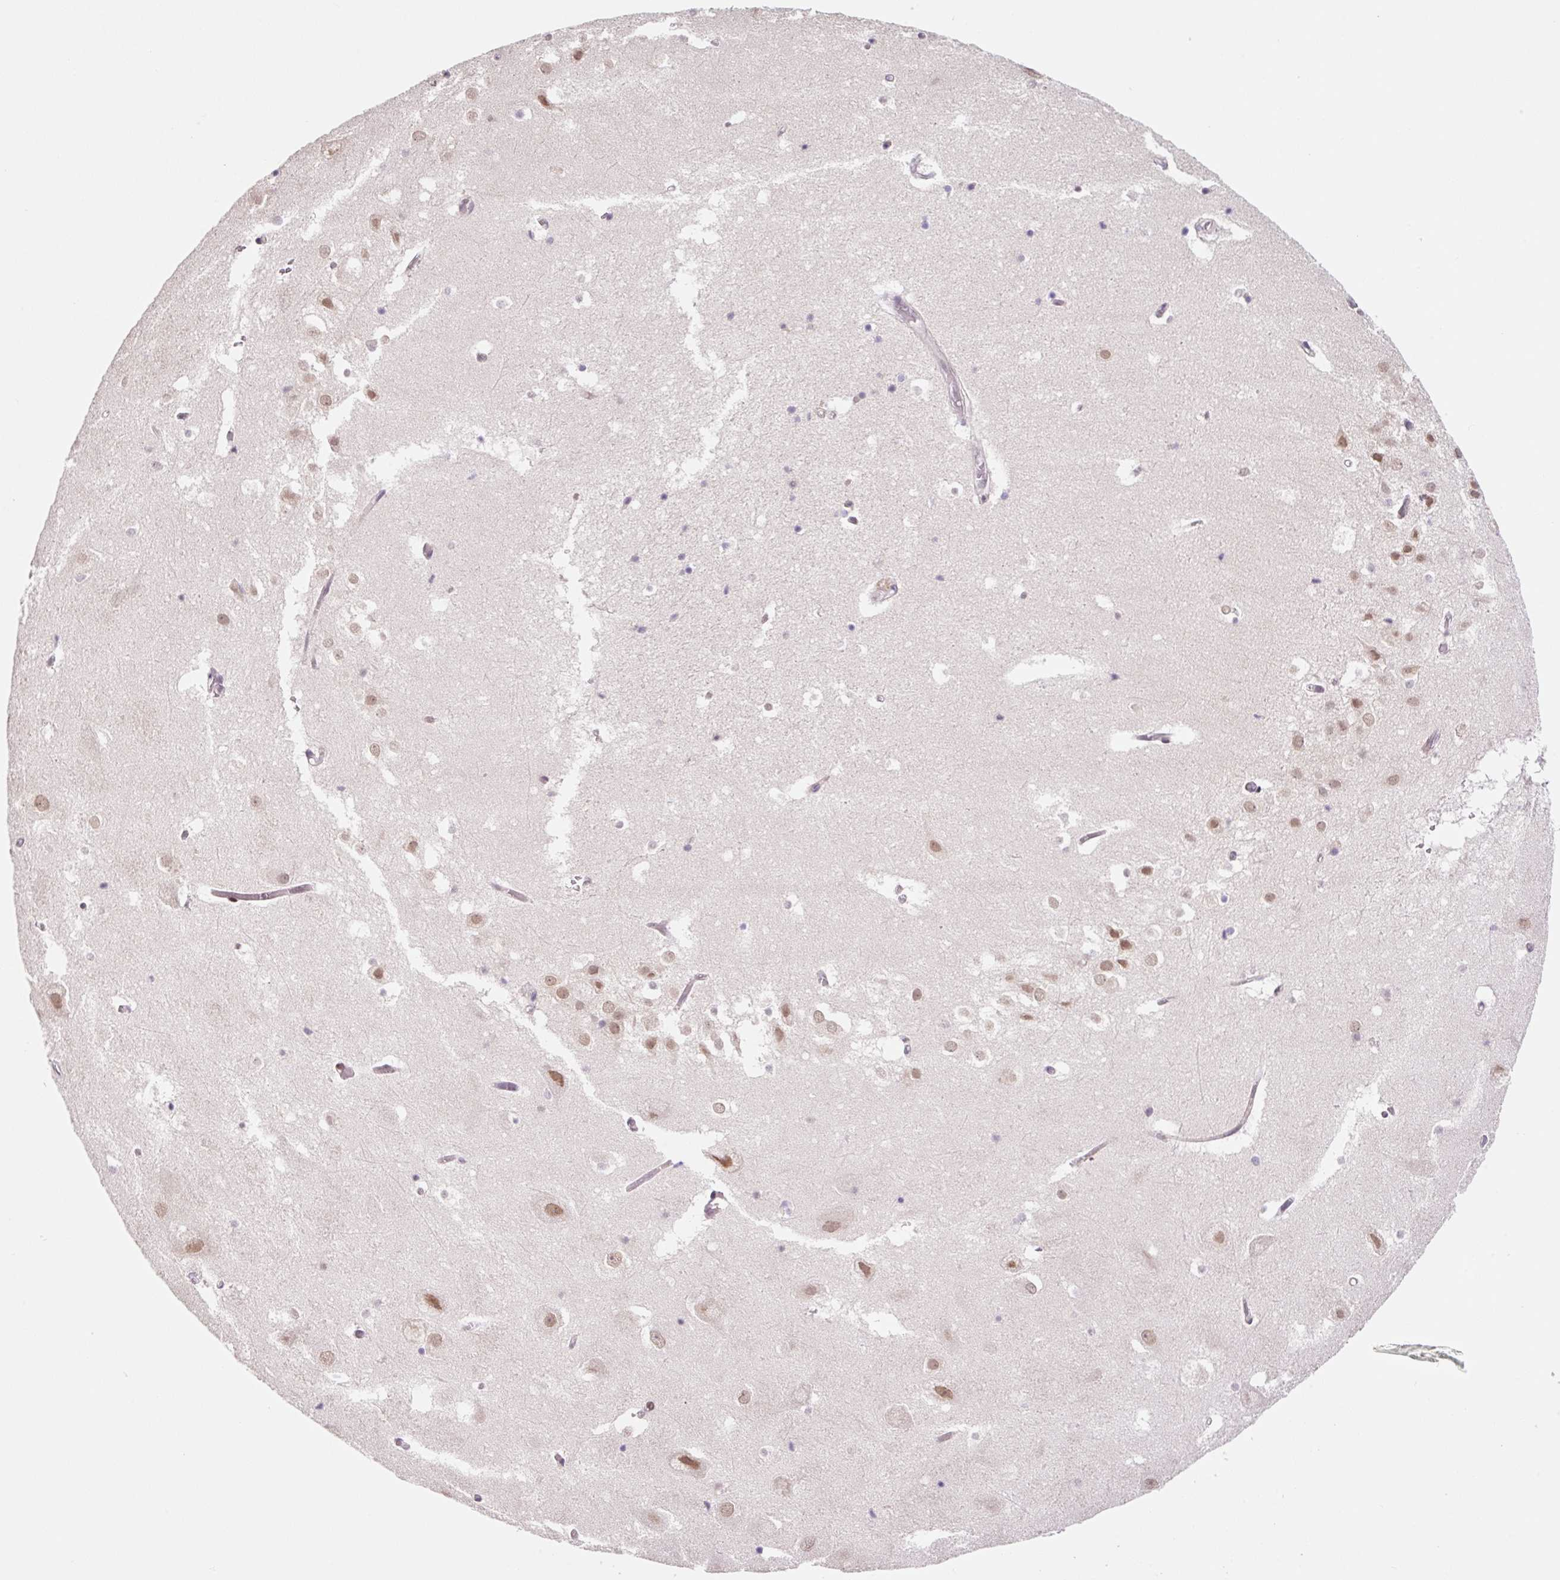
{"staining": {"intensity": "moderate", "quantity": "<25%", "location": "nuclear"}, "tissue": "hippocampus", "cell_type": "Glial cells", "image_type": "normal", "snomed": [{"axis": "morphology", "description": "Normal tissue, NOS"}, {"axis": "topography", "description": "Hippocampus"}], "caption": "An IHC micrograph of unremarkable tissue is shown. Protein staining in brown shows moderate nuclear positivity in hippocampus within glial cells.", "gene": "CCNL2", "patient": {"sex": "female", "age": 52}}